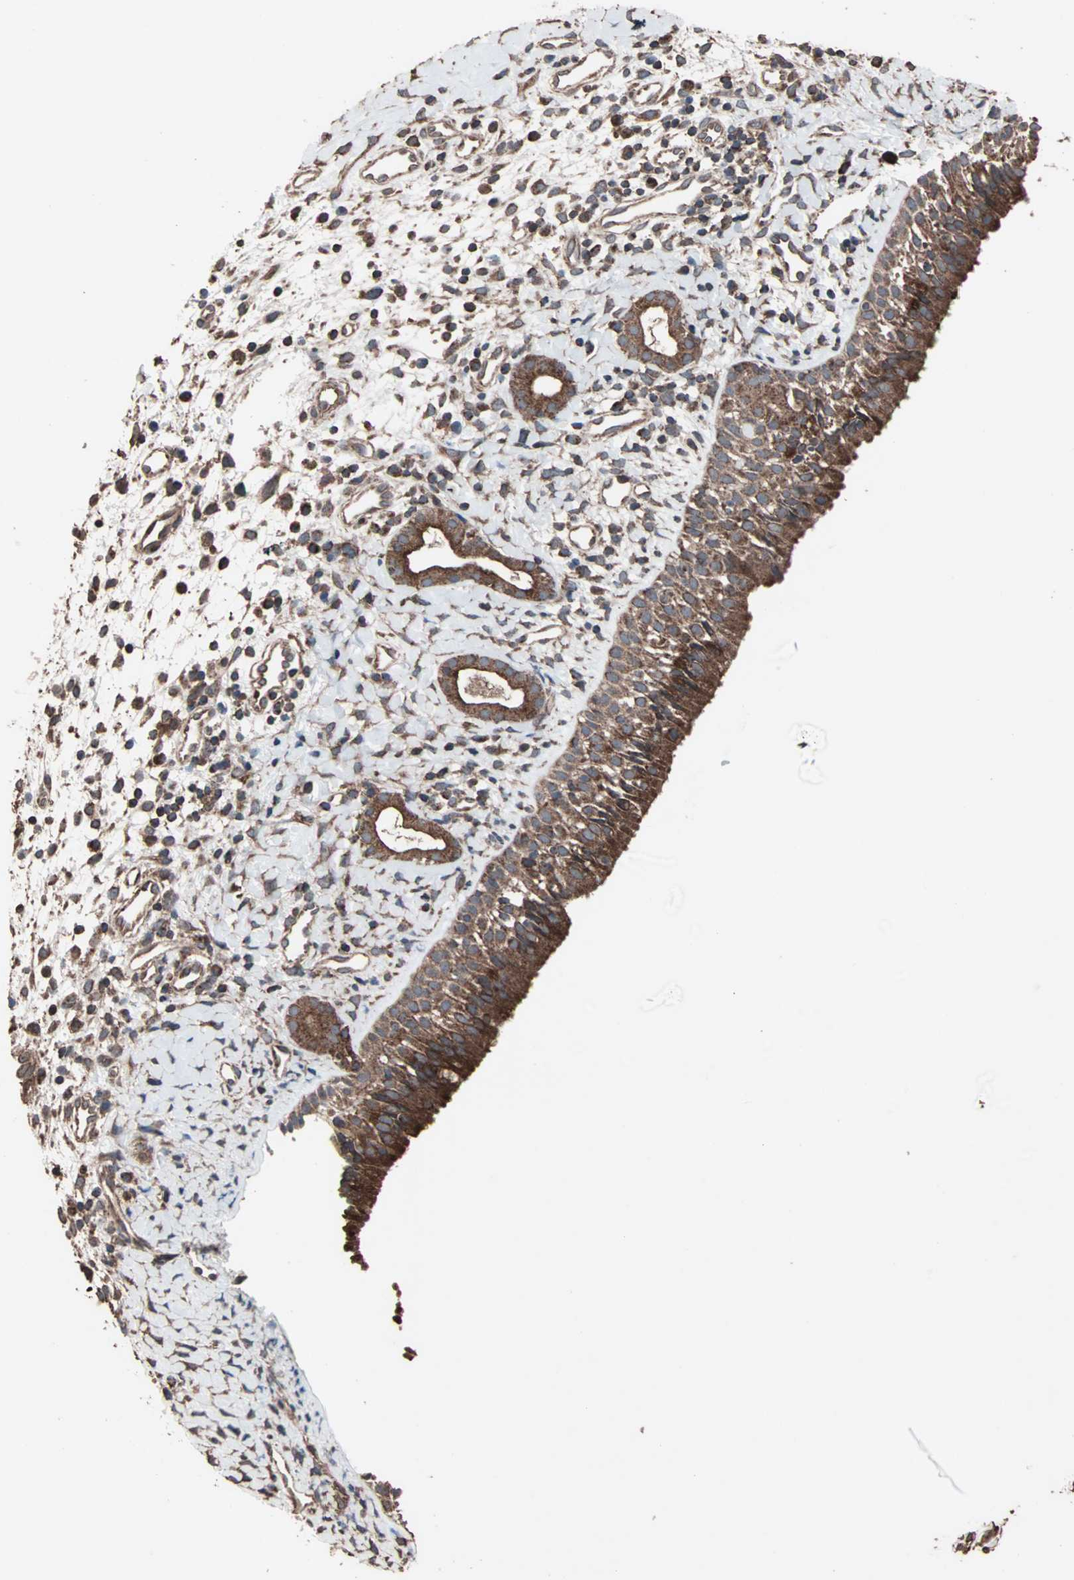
{"staining": {"intensity": "strong", "quantity": ">75%", "location": "cytoplasmic/membranous"}, "tissue": "nasopharynx", "cell_type": "Respiratory epithelial cells", "image_type": "normal", "snomed": [{"axis": "morphology", "description": "Normal tissue, NOS"}, {"axis": "topography", "description": "Nasopharynx"}], "caption": "An IHC image of normal tissue is shown. Protein staining in brown highlights strong cytoplasmic/membranous positivity in nasopharynx within respiratory epithelial cells. (IHC, brightfield microscopy, high magnification).", "gene": "MRPL2", "patient": {"sex": "male", "age": 22}}